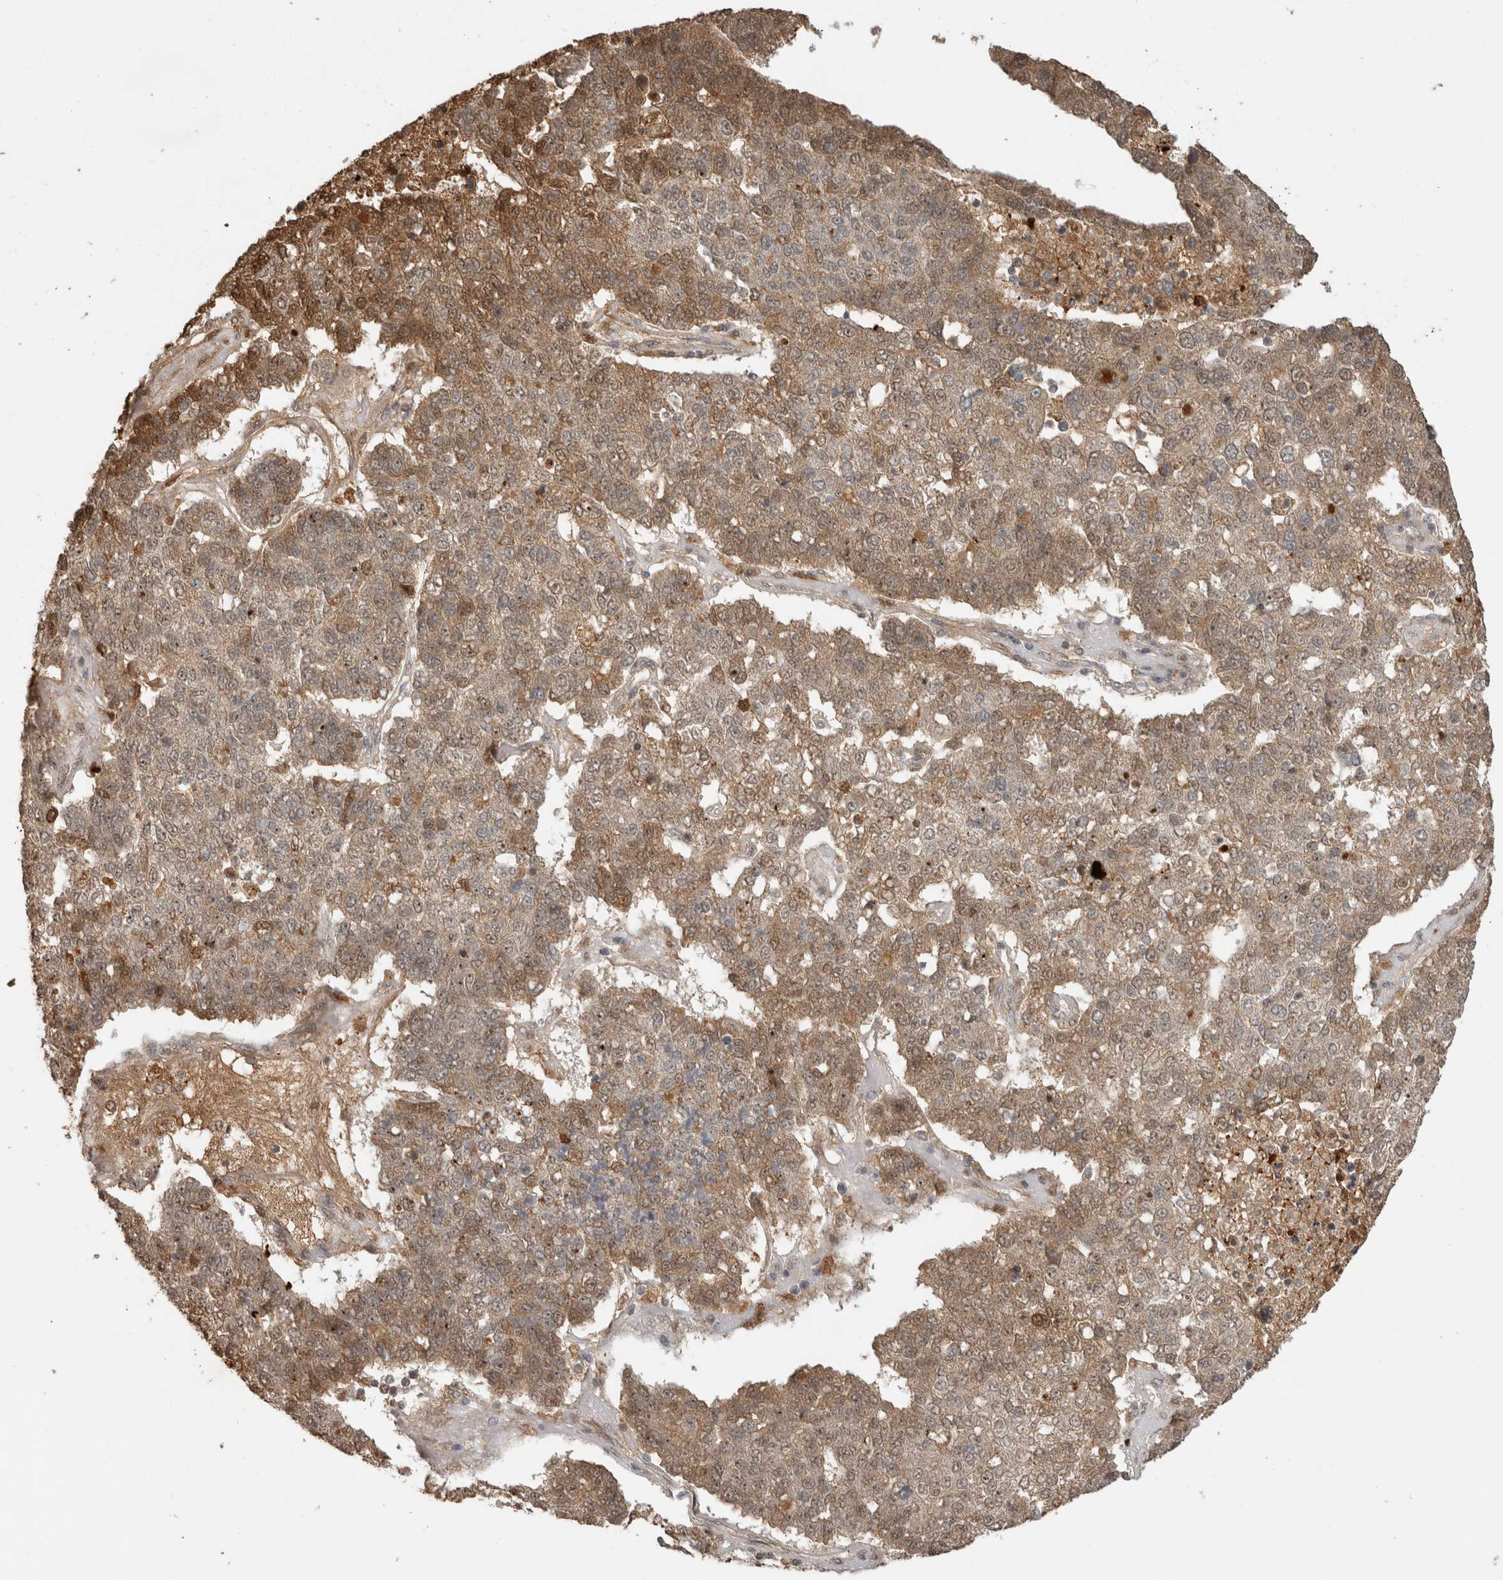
{"staining": {"intensity": "moderate", "quantity": ">75%", "location": "cytoplasmic/membranous"}, "tissue": "pancreatic cancer", "cell_type": "Tumor cells", "image_type": "cancer", "snomed": [{"axis": "morphology", "description": "Adenocarcinoma, NOS"}, {"axis": "topography", "description": "Pancreas"}], "caption": "Pancreatic cancer (adenocarcinoma) tissue shows moderate cytoplasmic/membranous staining in approximately >75% of tumor cells, visualized by immunohistochemistry.", "gene": "FAM3A", "patient": {"sex": "female", "age": 61}}